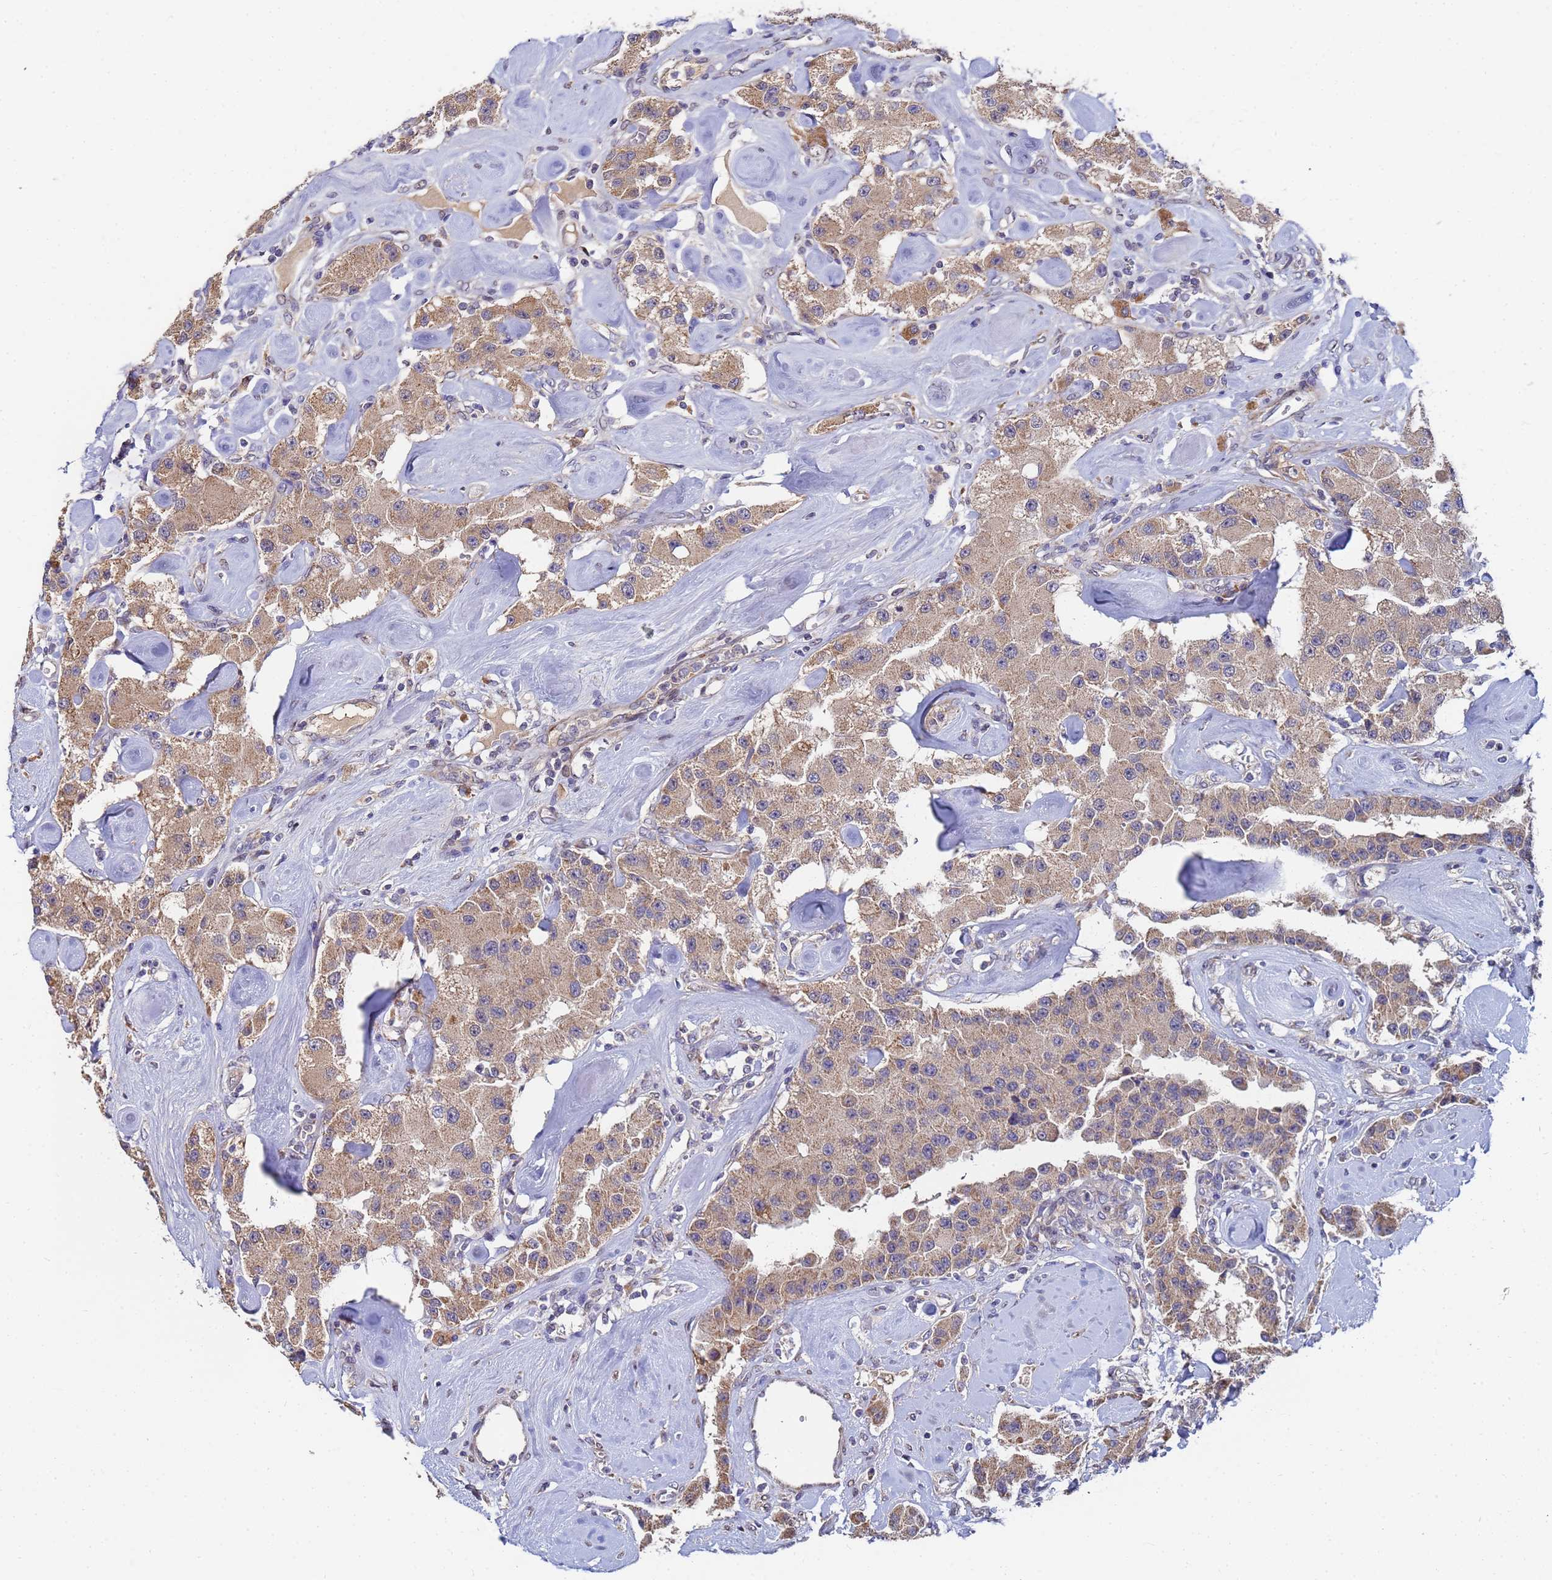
{"staining": {"intensity": "weak", "quantity": ">75%", "location": "cytoplasmic/membranous"}, "tissue": "carcinoid", "cell_type": "Tumor cells", "image_type": "cancer", "snomed": [{"axis": "morphology", "description": "Carcinoid, malignant, NOS"}, {"axis": "topography", "description": "Pancreas"}], "caption": "Immunohistochemical staining of human malignant carcinoid exhibits low levels of weak cytoplasmic/membranous protein staining in approximately >75% of tumor cells.", "gene": "C5orf34", "patient": {"sex": "male", "age": 41}}